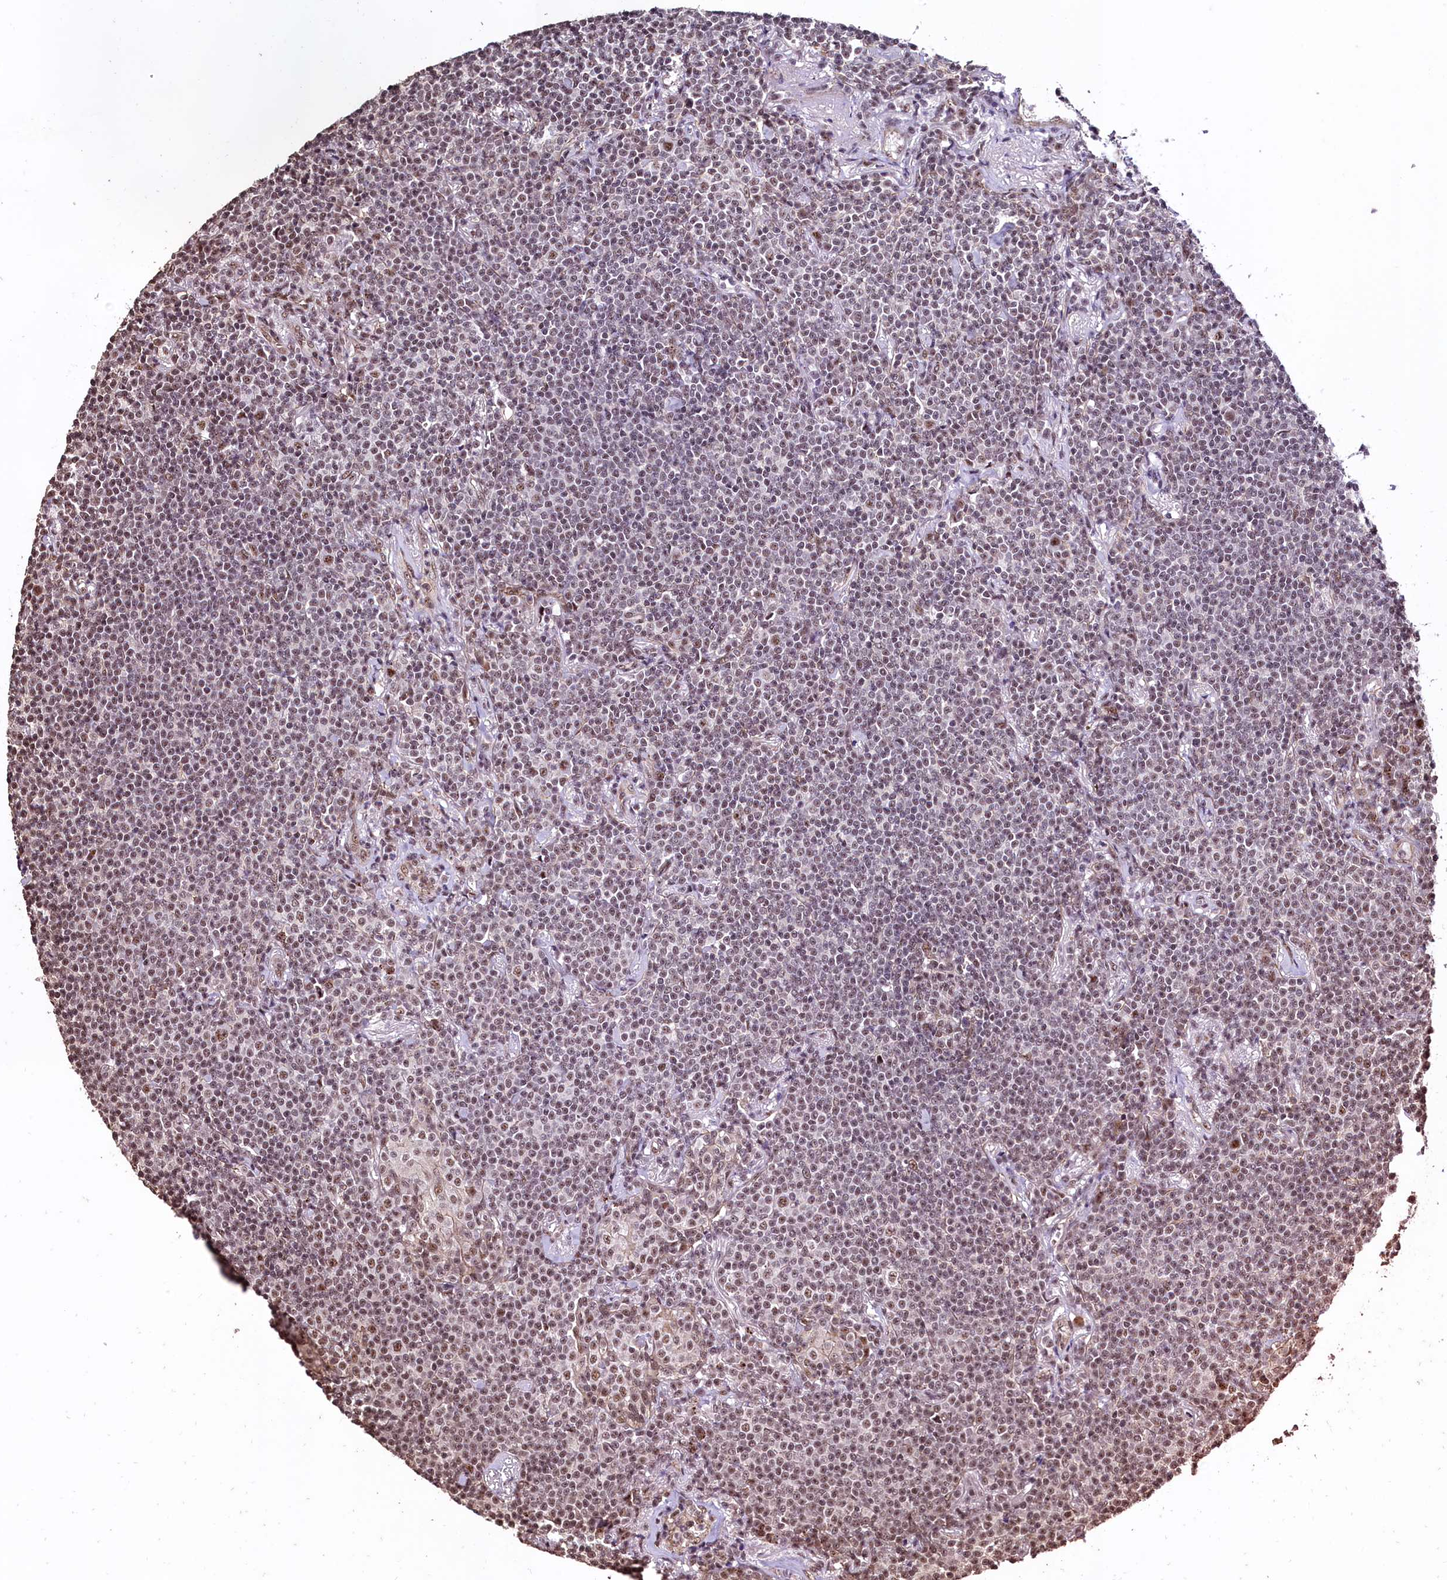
{"staining": {"intensity": "weak", "quantity": "25%-75%", "location": "nuclear"}, "tissue": "lymphoma", "cell_type": "Tumor cells", "image_type": "cancer", "snomed": [{"axis": "morphology", "description": "Malignant lymphoma, non-Hodgkin's type, Low grade"}, {"axis": "topography", "description": "Lung"}], "caption": "Immunohistochemical staining of low-grade malignant lymphoma, non-Hodgkin's type exhibits low levels of weak nuclear protein positivity in approximately 25%-75% of tumor cells.", "gene": "SFSWAP", "patient": {"sex": "female", "age": 71}}